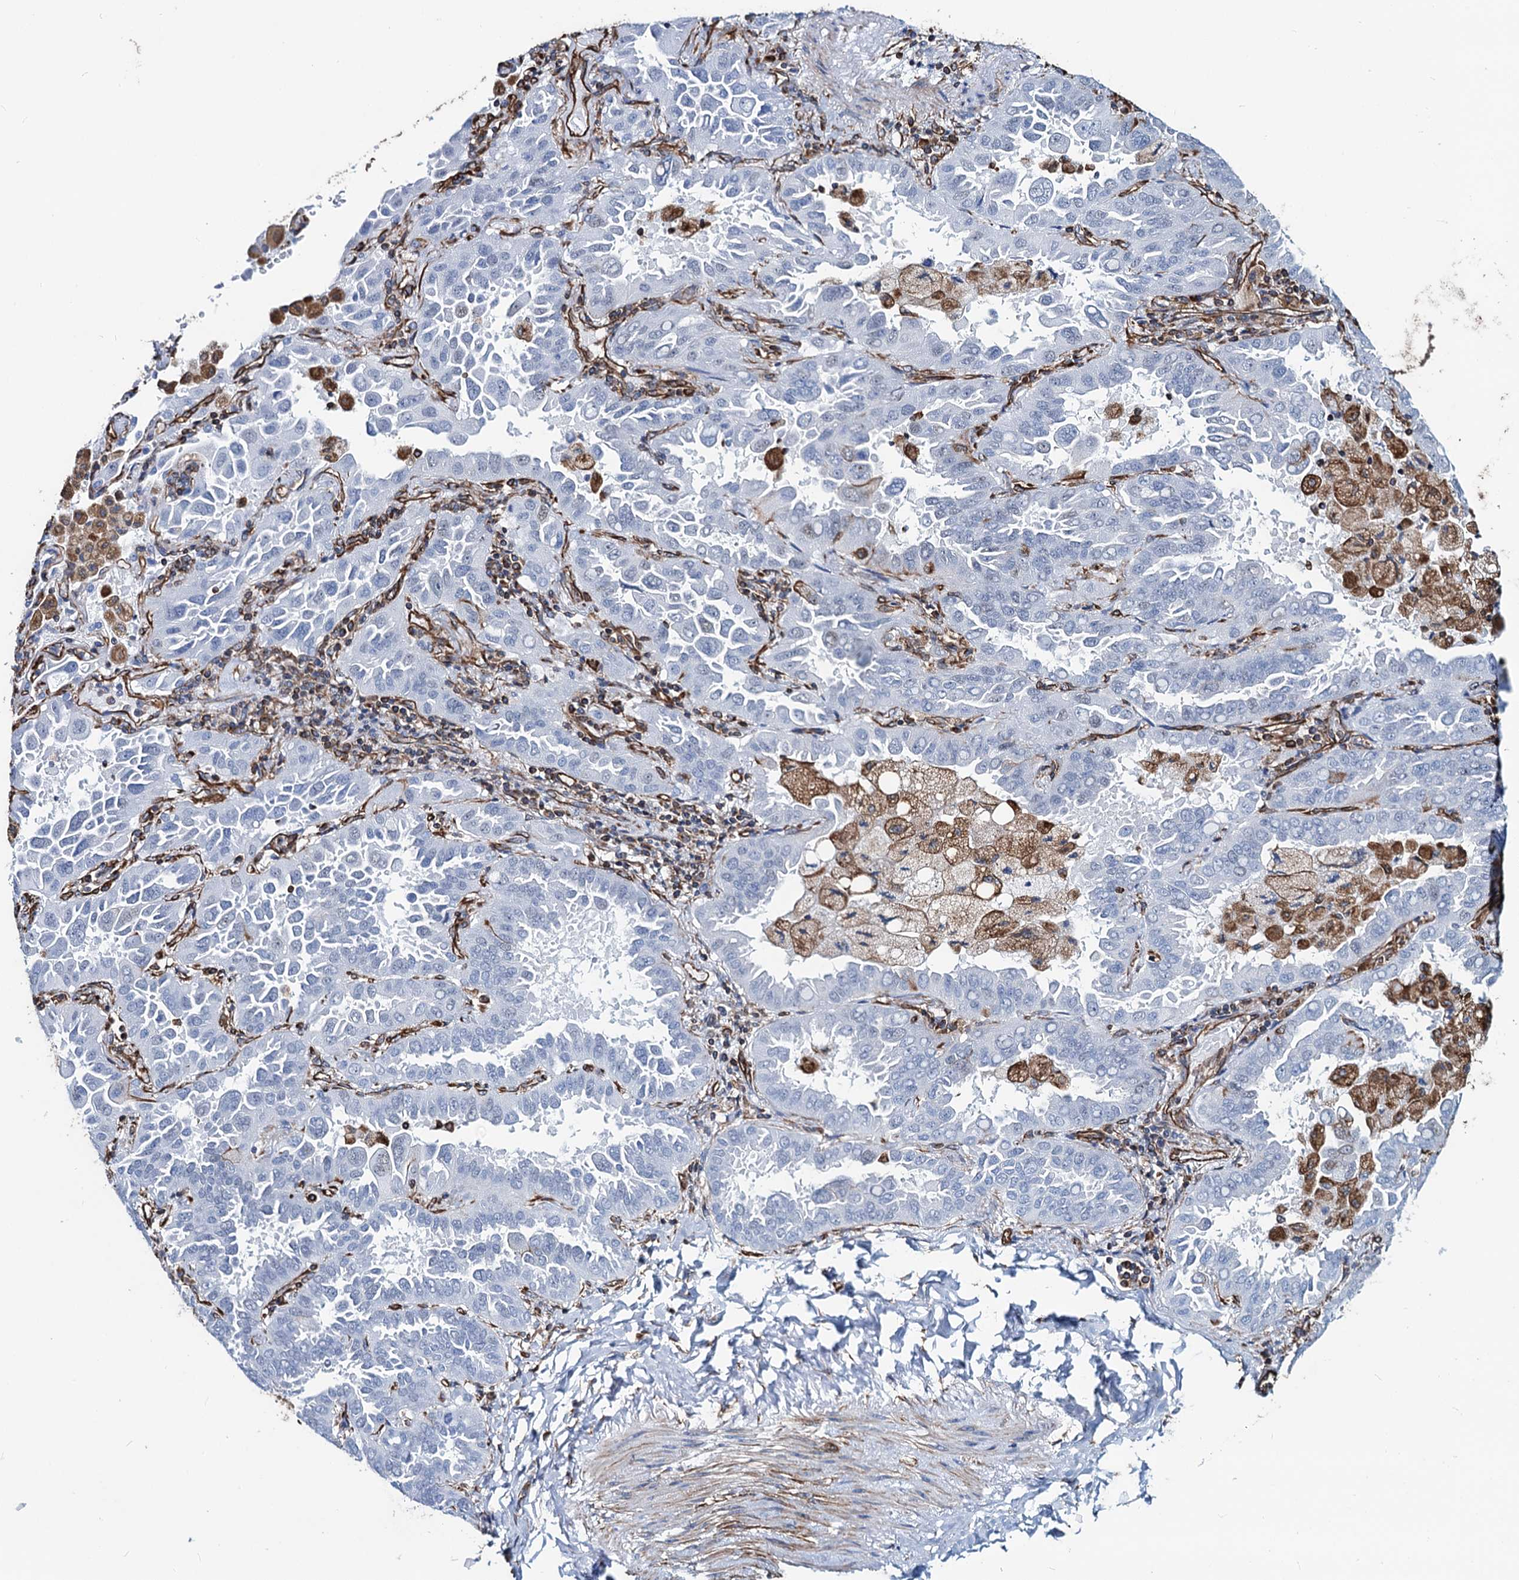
{"staining": {"intensity": "negative", "quantity": "none", "location": "none"}, "tissue": "lung cancer", "cell_type": "Tumor cells", "image_type": "cancer", "snomed": [{"axis": "morphology", "description": "Adenocarcinoma, NOS"}, {"axis": "topography", "description": "Lung"}], "caption": "Human lung adenocarcinoma stained for a protein using immunohistochemistry demonstrates no expression in tumor cells.", "gene": "PGM2", "patient": {"sex": "male", "age": 64}}